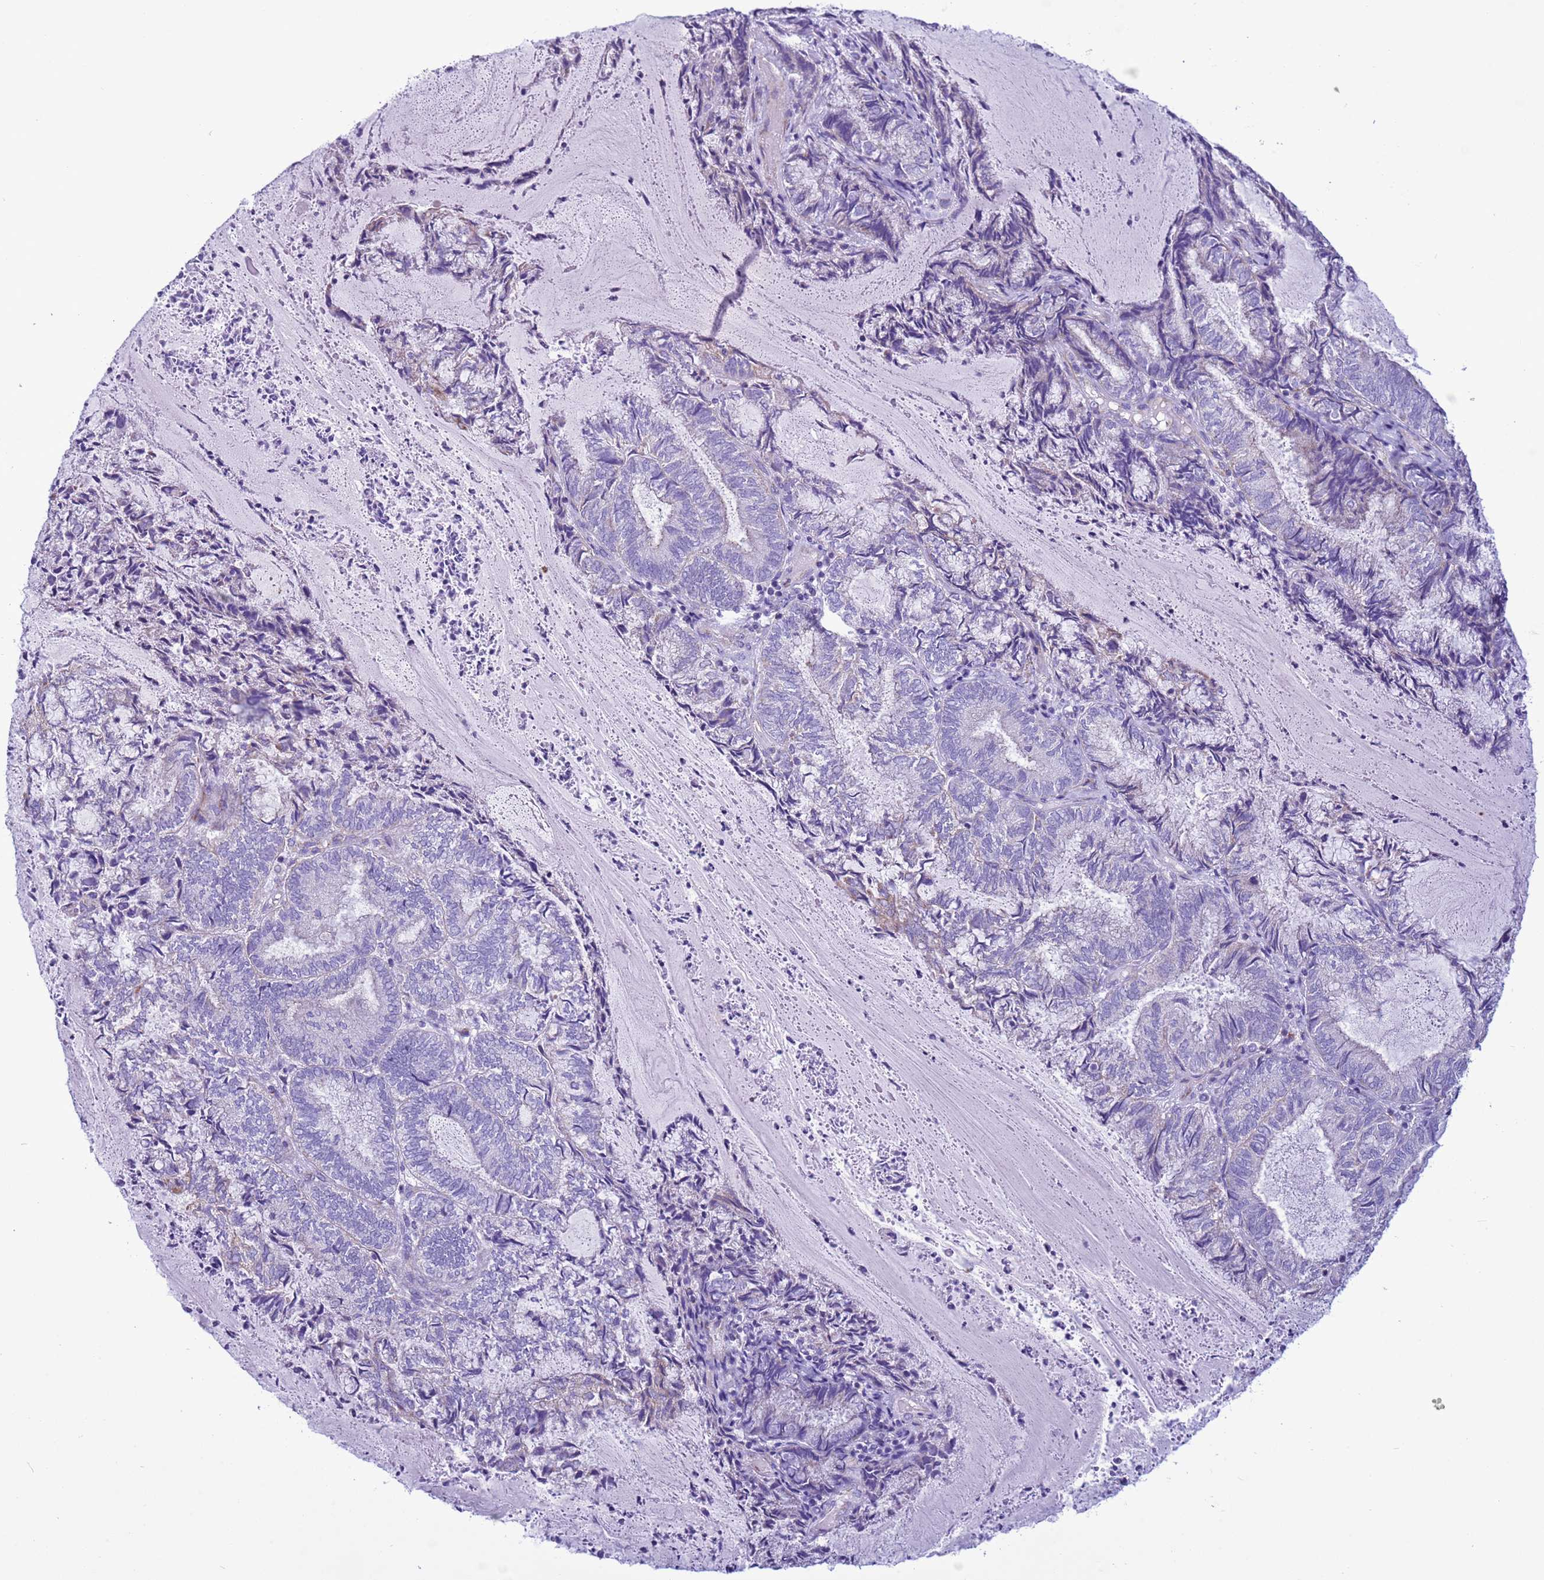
{"staining": {"intensity": "negative", "quantity": "none", "location": "none"}, "tissue": "endometrial cancer", "cell_type": "Tumor cells", "image_type": "cancer", "snomed": [{"axis": "morphology", "description": "Adenocarcinoma, NOS"}, {"axis": "topography", "description": "Endometrium"}], "caption": "An IHC histopathology image of adenocarcinoma (endometrial) is shown. There is no staining in tumor cells of adenocarcinoma (endometrial).", "gene": "NCALD", "patient": {"sex": "female", "age": 80}}